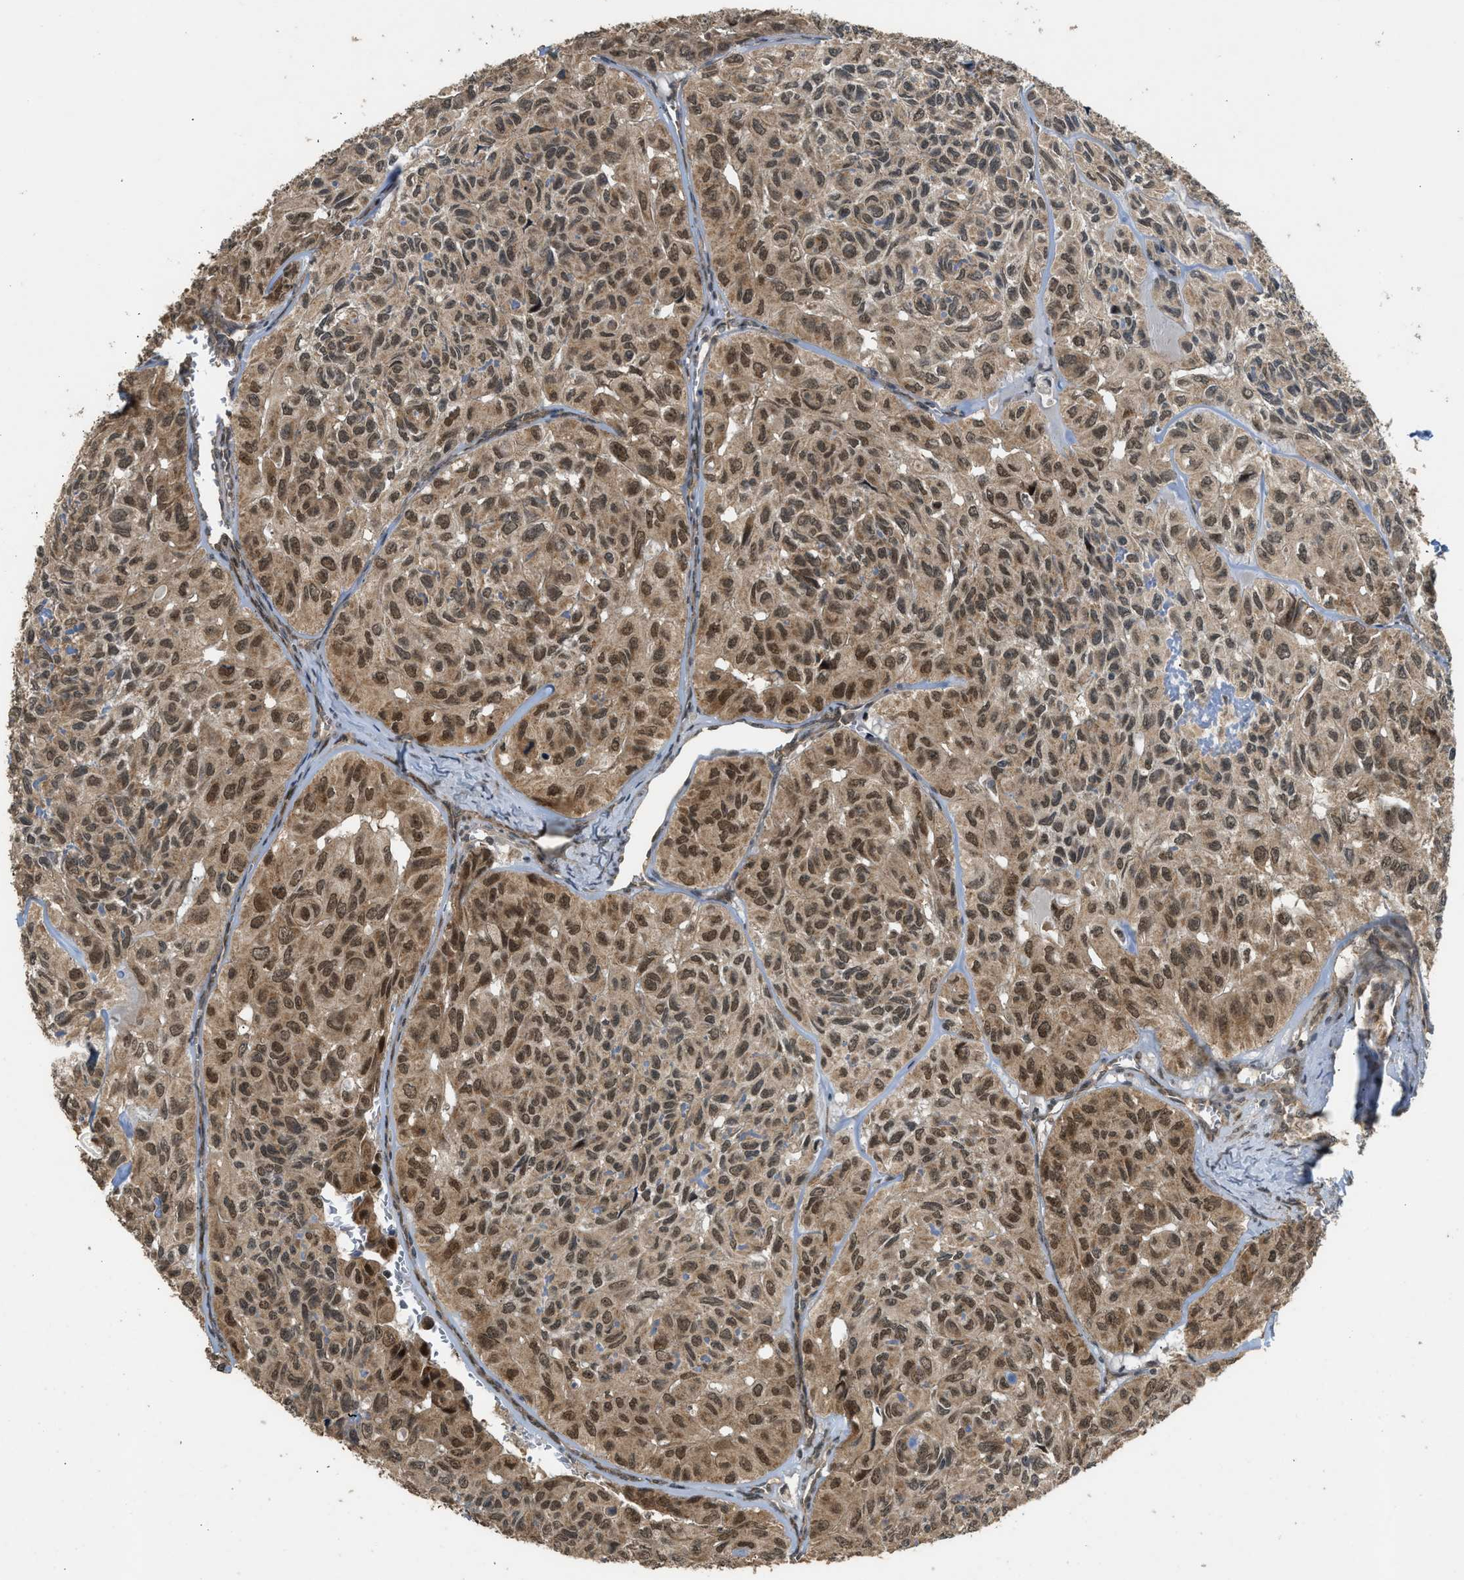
{"staining": {"intensity": "moderate", "quantity": ">75%", "location": "cytoplasmic/membranous,nuclear"}, "tissue": "head and neck cancer", "cell_type": "Tumor cells", "image_type": "cancer", "snomed": [{"axis": "morphology", "description": "Adenocarcinoma, NOS"}, {"axis": "topography", "description": "Salivary gland, NOS"}, {"axis": "topography", "description": "Head-Neck"}], "caption": "Moderate cytoplasmic/membranous and nuclear positivity for a protein is identified in about >75% of tumor cells of adenocarcinoma (head and neck) using immunohistochemistry (IHC).", "gene": "GET1", "patient": {"sex": "female", "age": 76}}